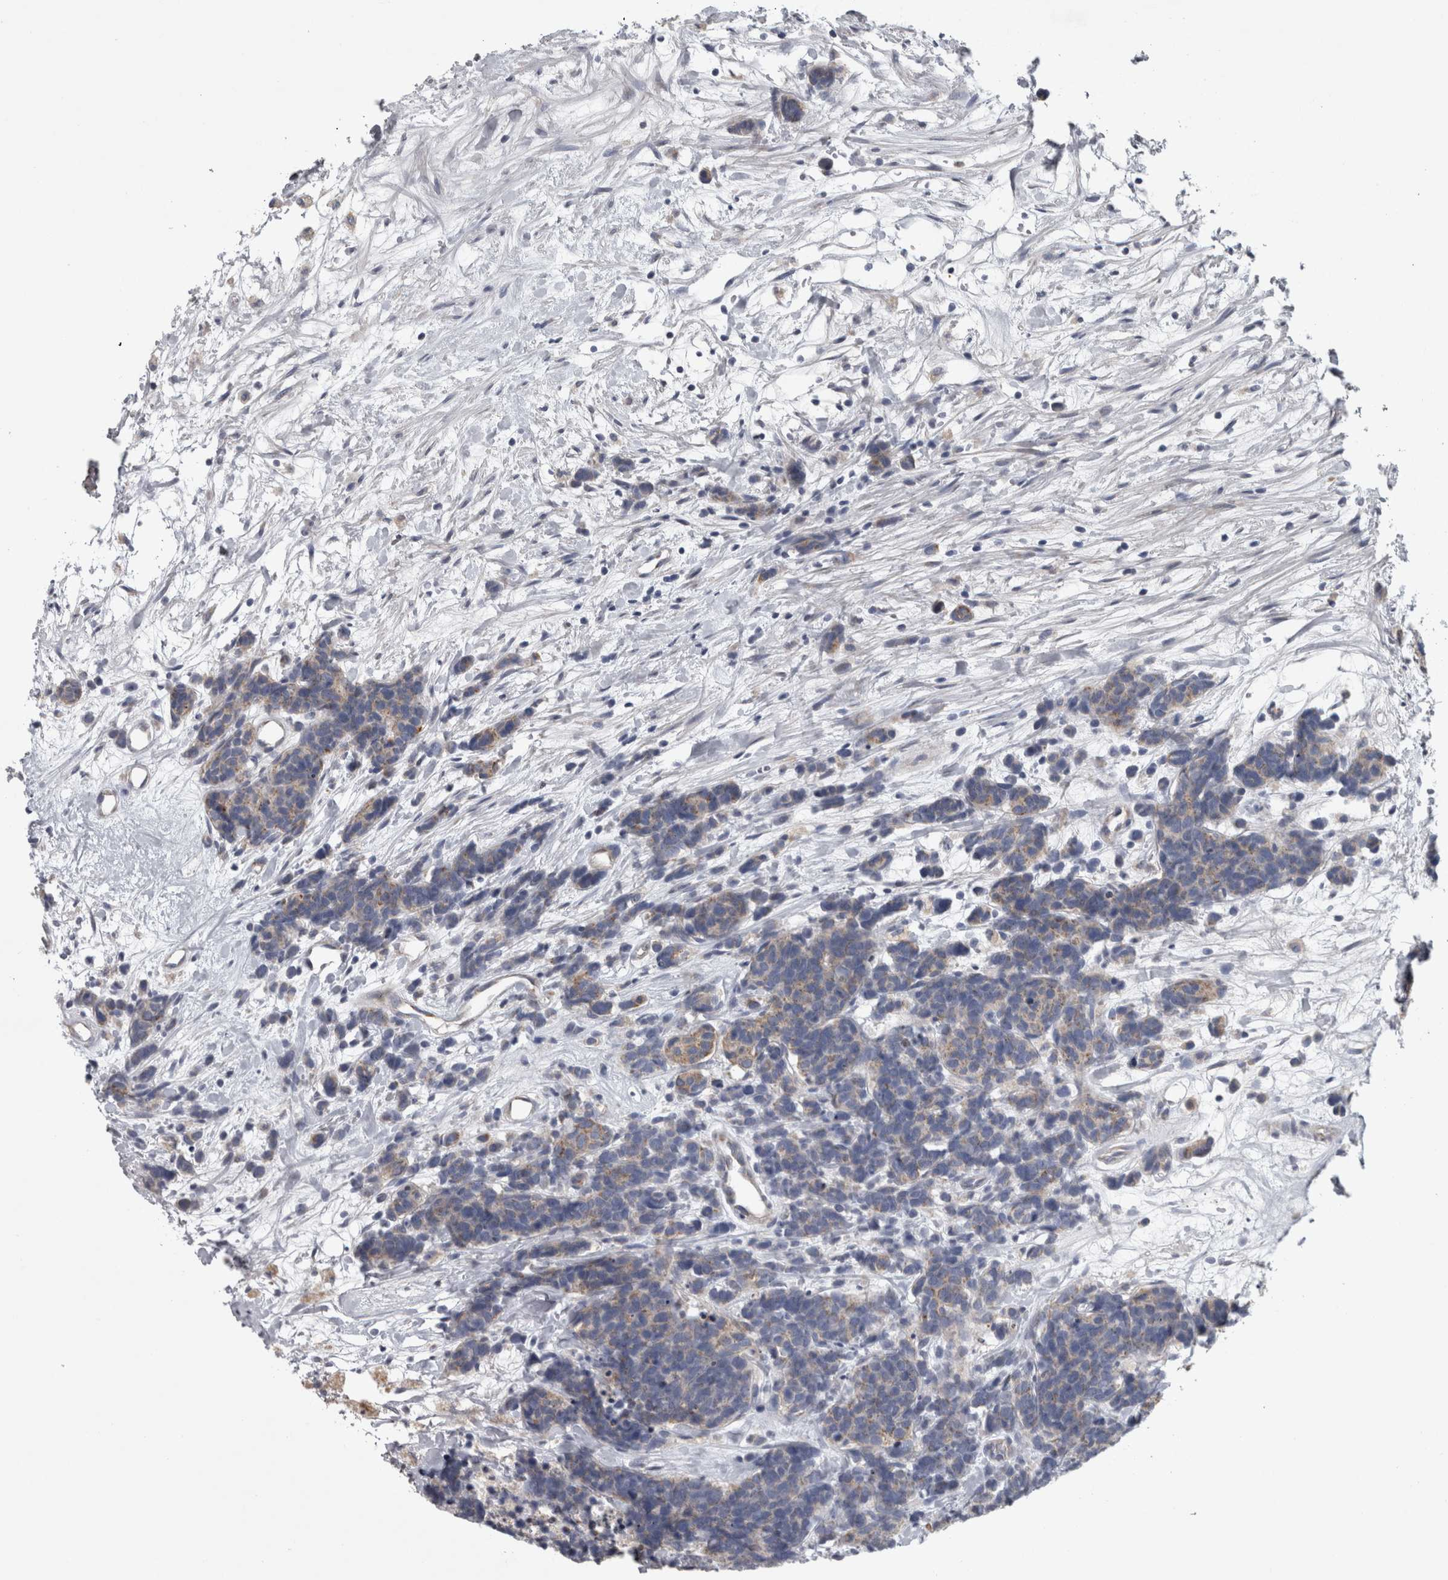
{"staining": {"intensity": "weak", "quantity": "25%-75%", "location": "cytoplasmic/membranous"}, "tissue": "carcinoid", "cell_type": "Tumor cells", "image_type": "cancer", "snomed": [{"axis": "morphology", "description": "Carcinoma, NOS"}, {"axis": "morphology", "description": "Carcinoid, malignant, NOS"}, {"axis": "topography", "description": "Urinary bladder"}], "caption": "A brown stain labels weak cytoplasmic/membranous expression of a protein in carcinoid tumor cells.", "gene": "DBT", "patient": {"sex": "male", "age": 57}}